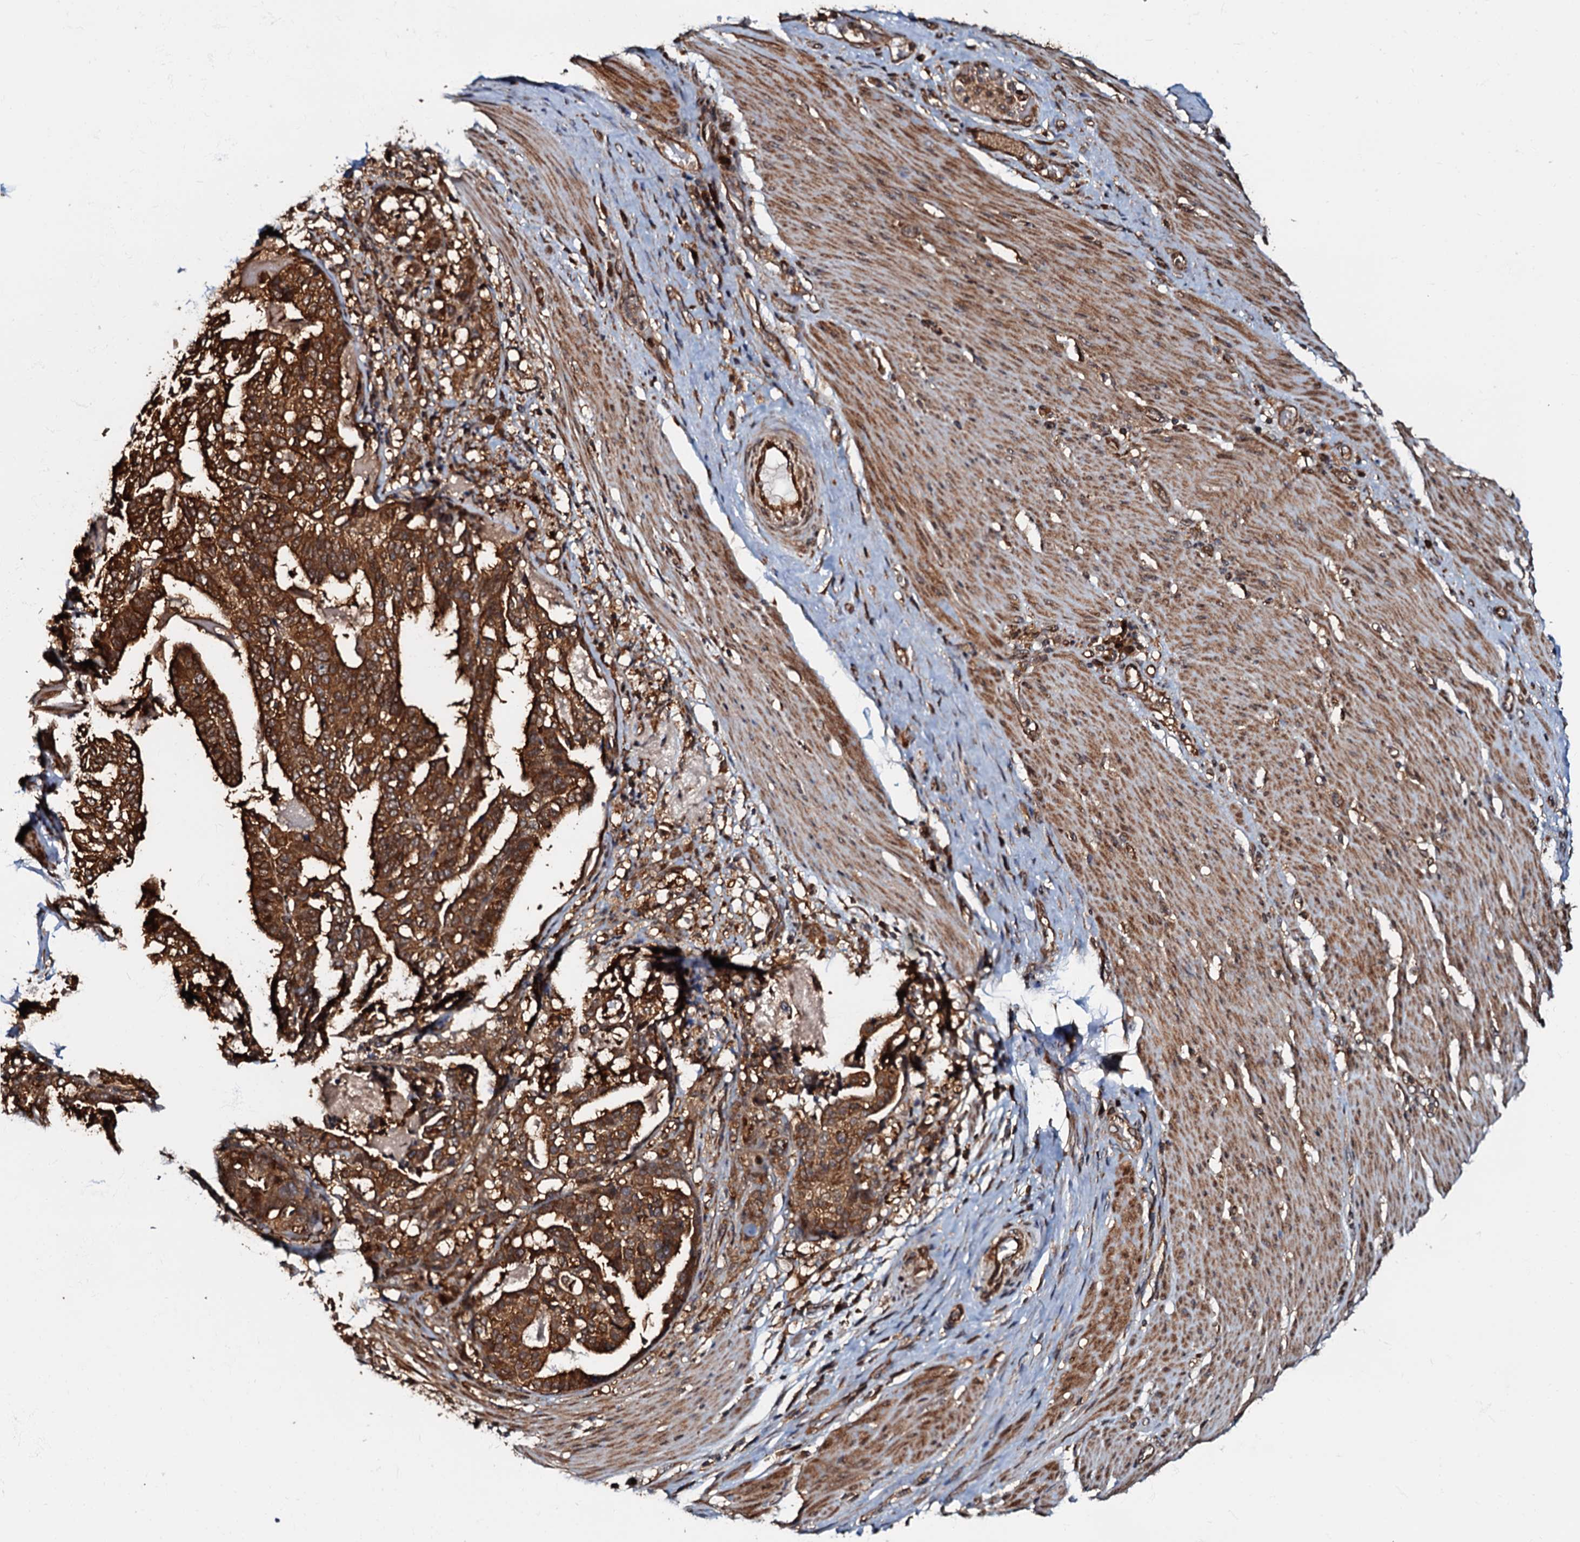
{"staining": {"intensity": "strong", "quantity": ">75%", "location": "cytoplasmic/membranous"}, "tissue": "stomach cancer", "cell_type": "Tumor cells", "image_type": "cancer", "snomed": [{"axis": "morphology", "description": "Adenocarcinoma, NOS"}, {"axis": "topography", "description": "Stomach"}], "caption": "Immunohistochemical staining of human stomach adenocarcinoma shows high levels of strong cytoplasmic/membranous protein staining in approximately >75% of tumor cells. The protein of interest is stained brown, and the nuclei are stained in blue (DAB IHC with brightfield microscopy, high magnification).", "gene": "OSBP", "patient": {"sex": "male", "age": 48}}